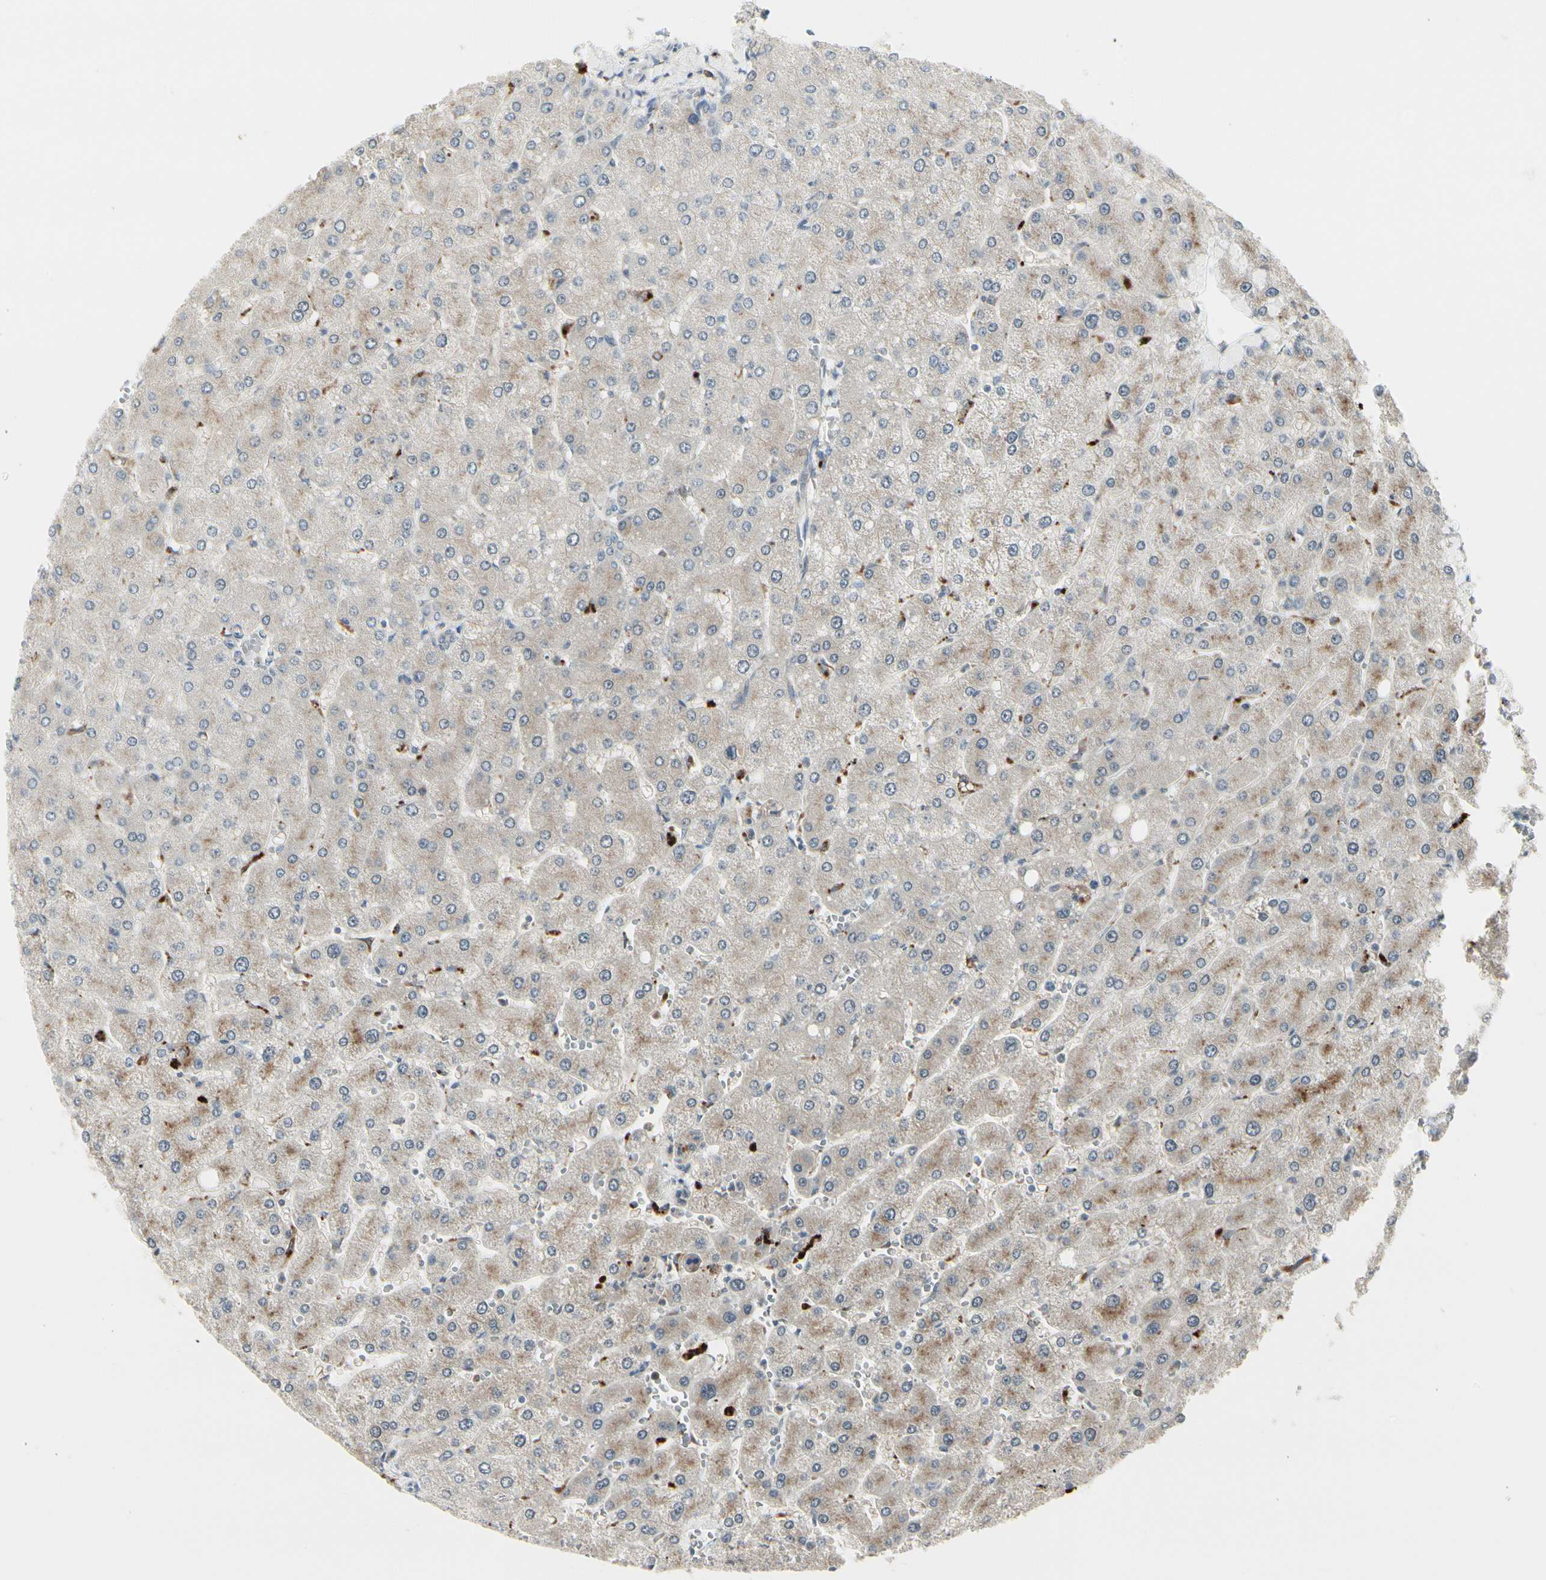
{"staining": {"intensity": "negative", "quantity": "none", "location": "none"}, "tissue": "liver", "cell_type": "Cholangiocytes", "image_type": "normal", "snomed": [{"axis": "morphology", "description": "Normal tissue, NOS"}, {"axis": "topography", "description": "Liver"}], "caption": "DAB immunohistochemical staining of benign human liver demonstrates no significant staining in cholangiocytes. The staining is performed using DAB (3,3'-diaminobenzidine) brown chromogen with nuclei counter-stained in using hematoxylin.", "gene": "GRN", "patient": {"sex": "male", "age": 55}}